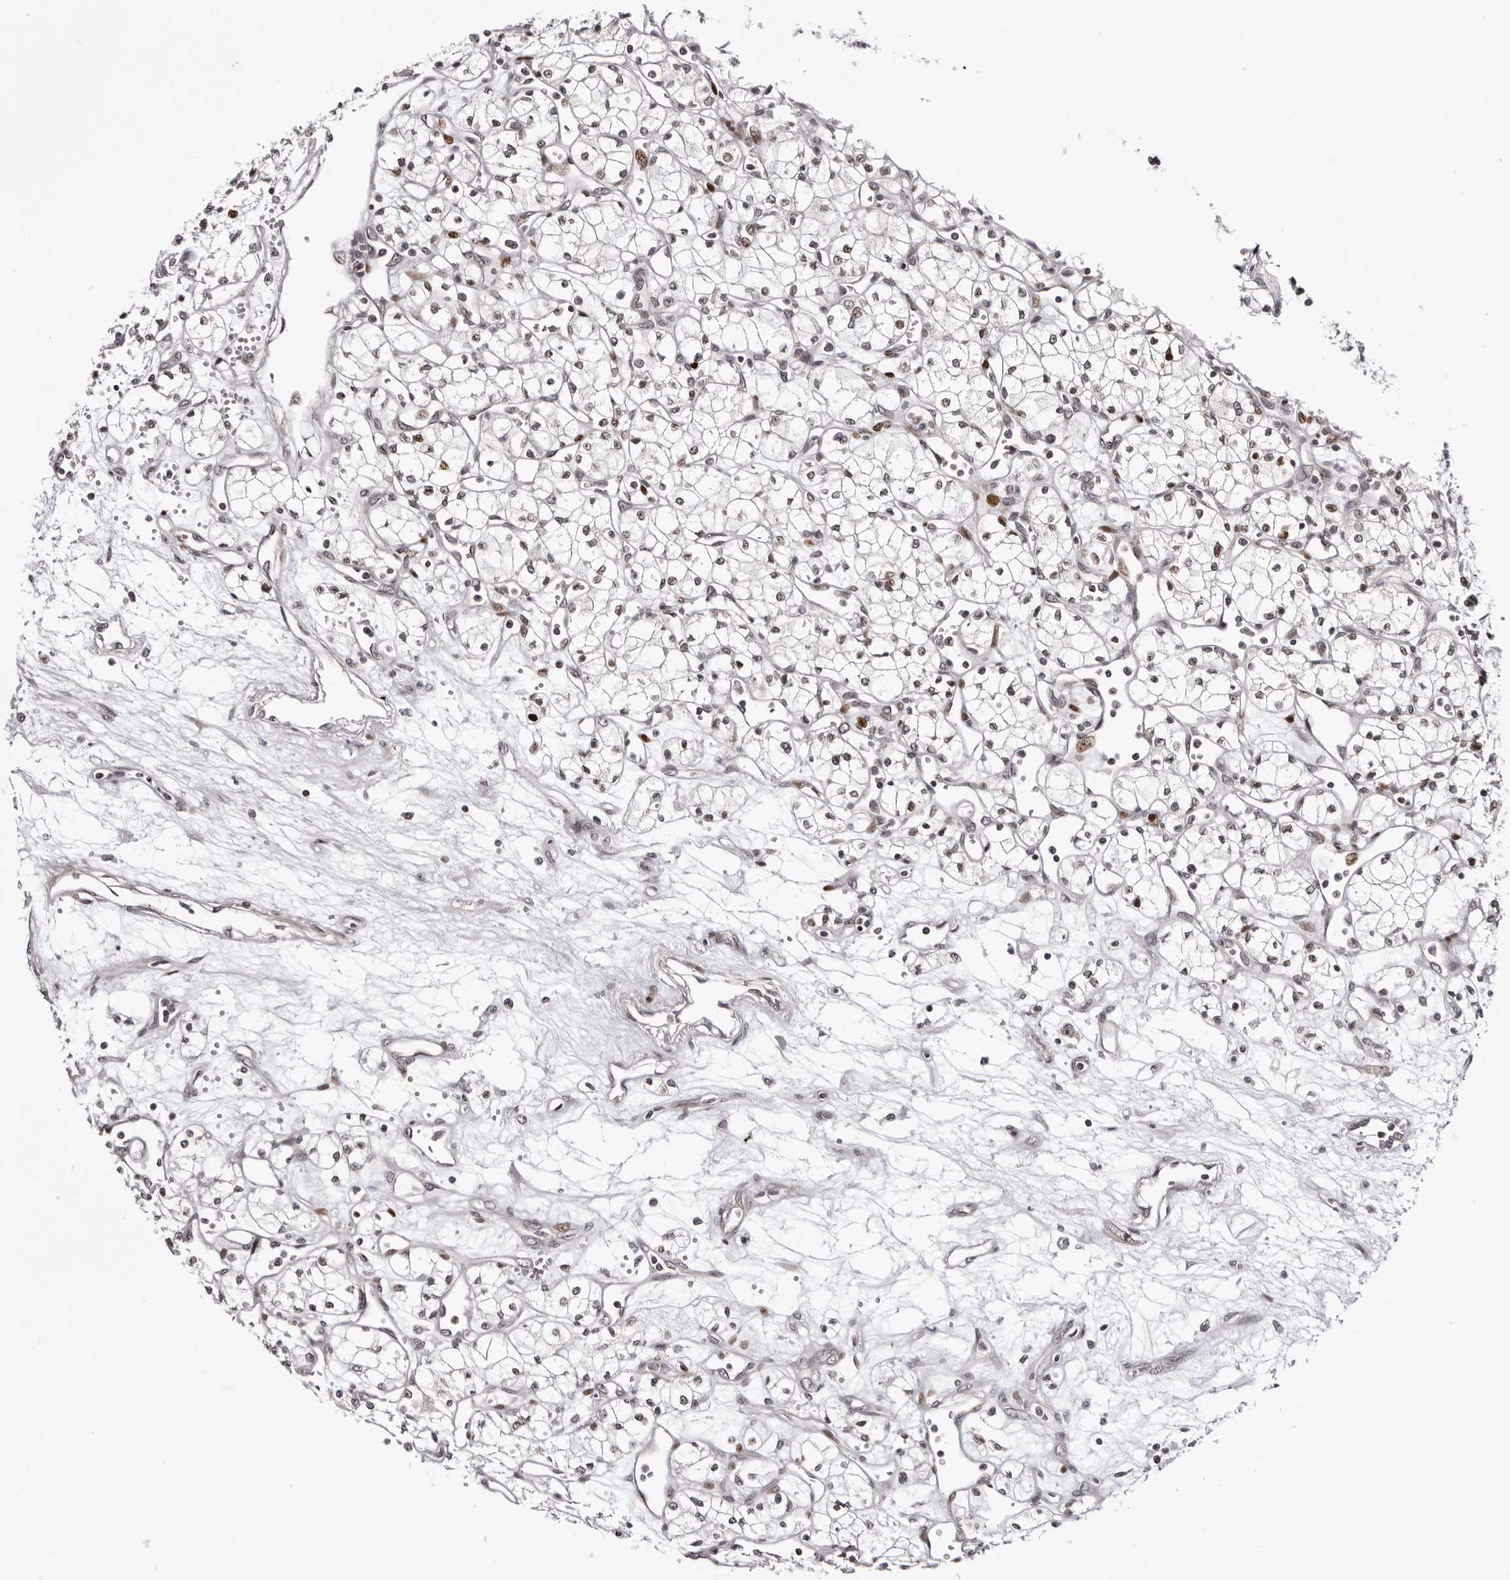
{"staining": {"intensity": "weak", "quantity": ">75%", "location": "nuclear"}, "tissue": "renal cancer", "cell_type": "Tumor cells", "image_type": "cancer", "snomed": [{"axis": "morphology", "description": "Adenocarcinoma, NOS"}, {"axis": "topography", "description": "Kidney"}], "caption": "DAB (3,3'-diaminobenzidine) immunohistochemical staining of renal cancer (adenocarcinoma) shows weak nuclear protein staining in about >75% of tumor cells.", "gene": "NUP153", "patient": {"sex": "male", "age": 59}}